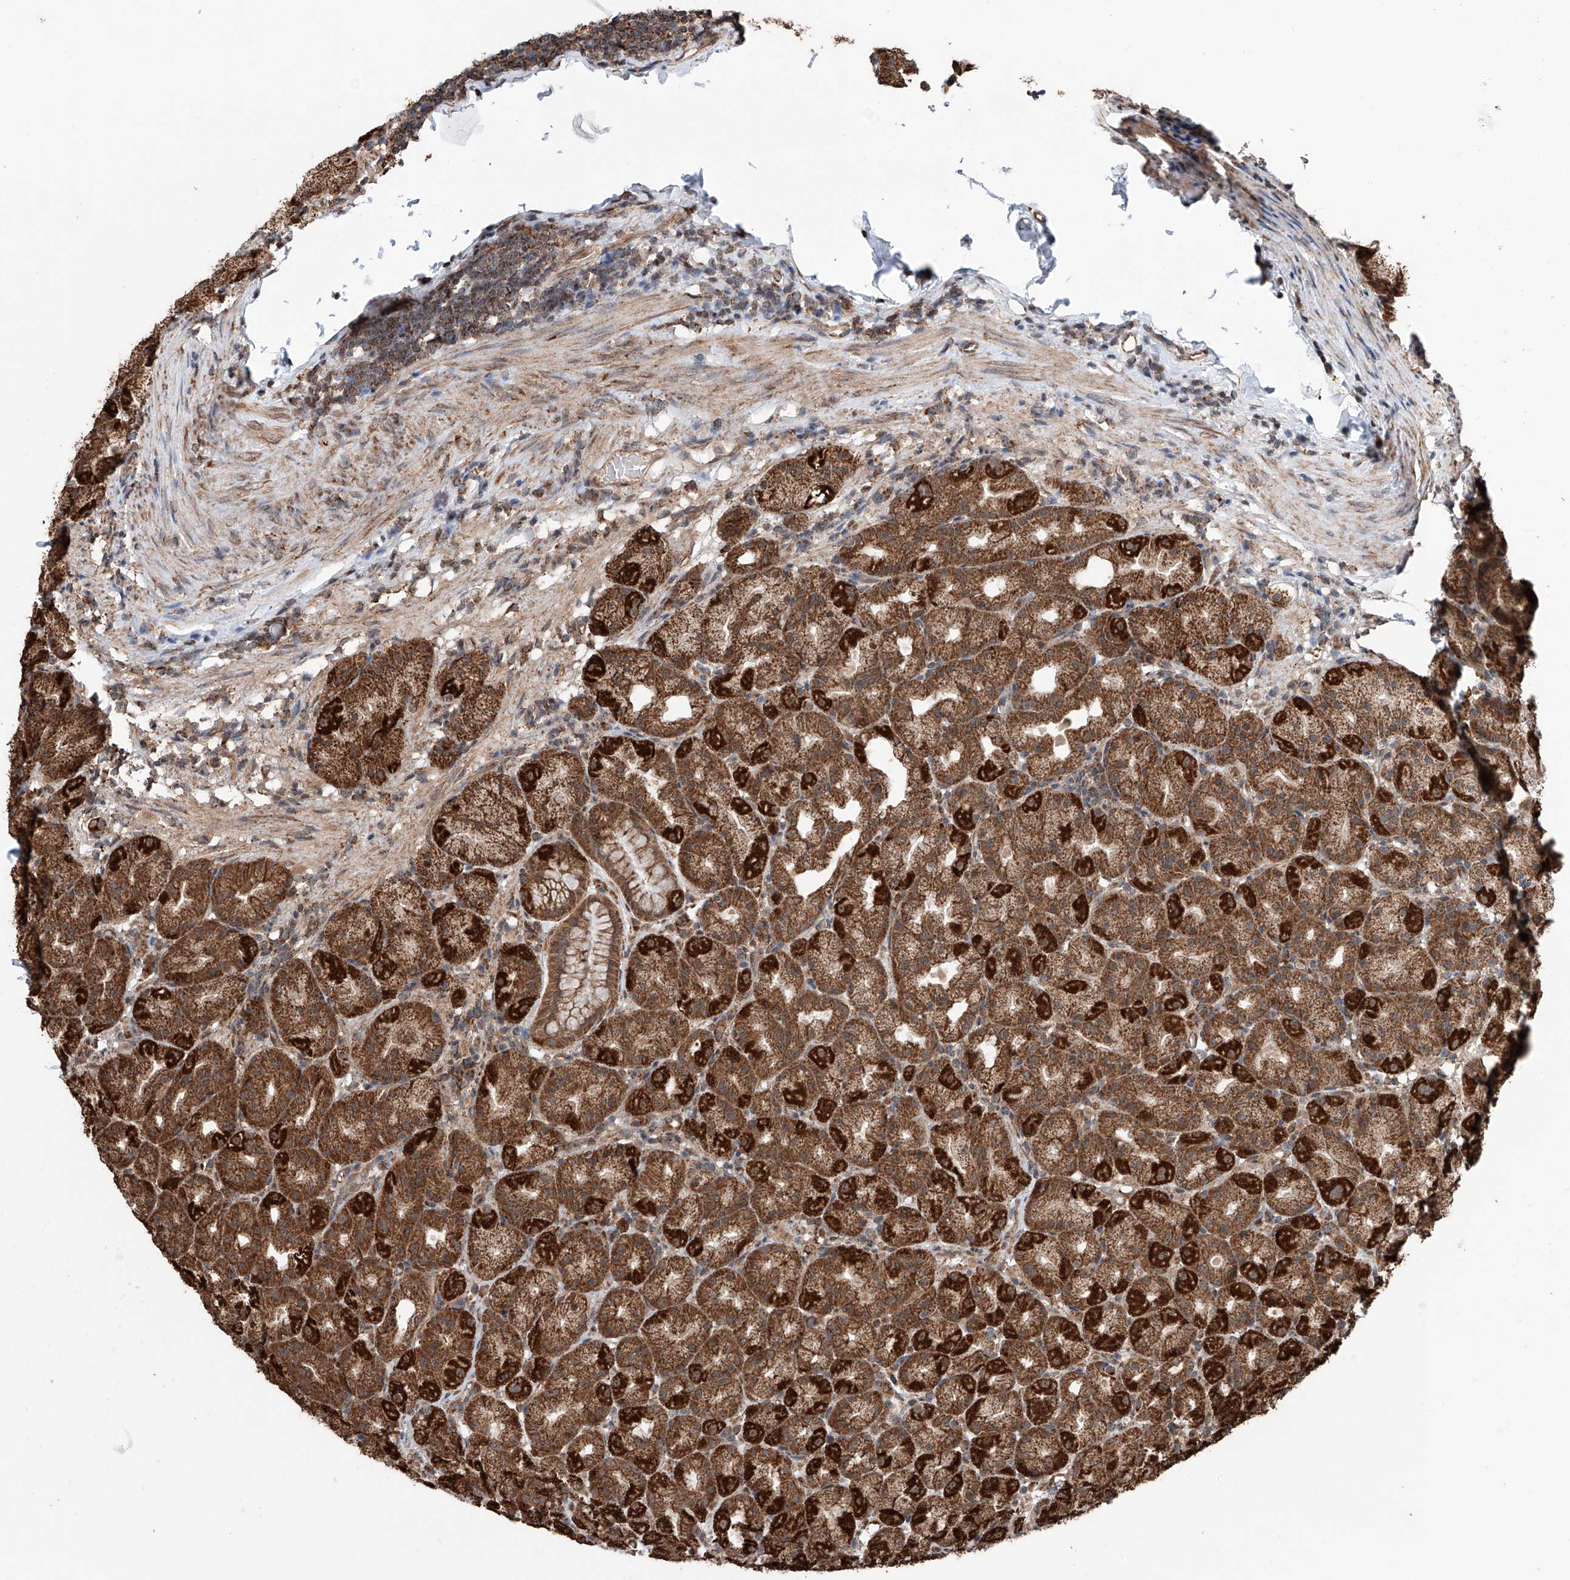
{"staining": {"intensity": "strong", "quantity": ">75%", "location": "cytoplasmic/membranous"}, "tissue": "stomach", "cell_type": "Glandular cells", "image_type": "normal", "snomed": [{"axis": "morphology", "description": "Normal tissue, NOS"}, {"axis": "topography", "description": "Stomach, upper"}], "caption": "There is high levels of strong cytoplasmic/membranous staining in glandular cells of benign stomach, as demonstrated by immunohistochemical staining (brown color).", "gene": "ZNF445", "patient": {"sex": "male", "age": 68}}